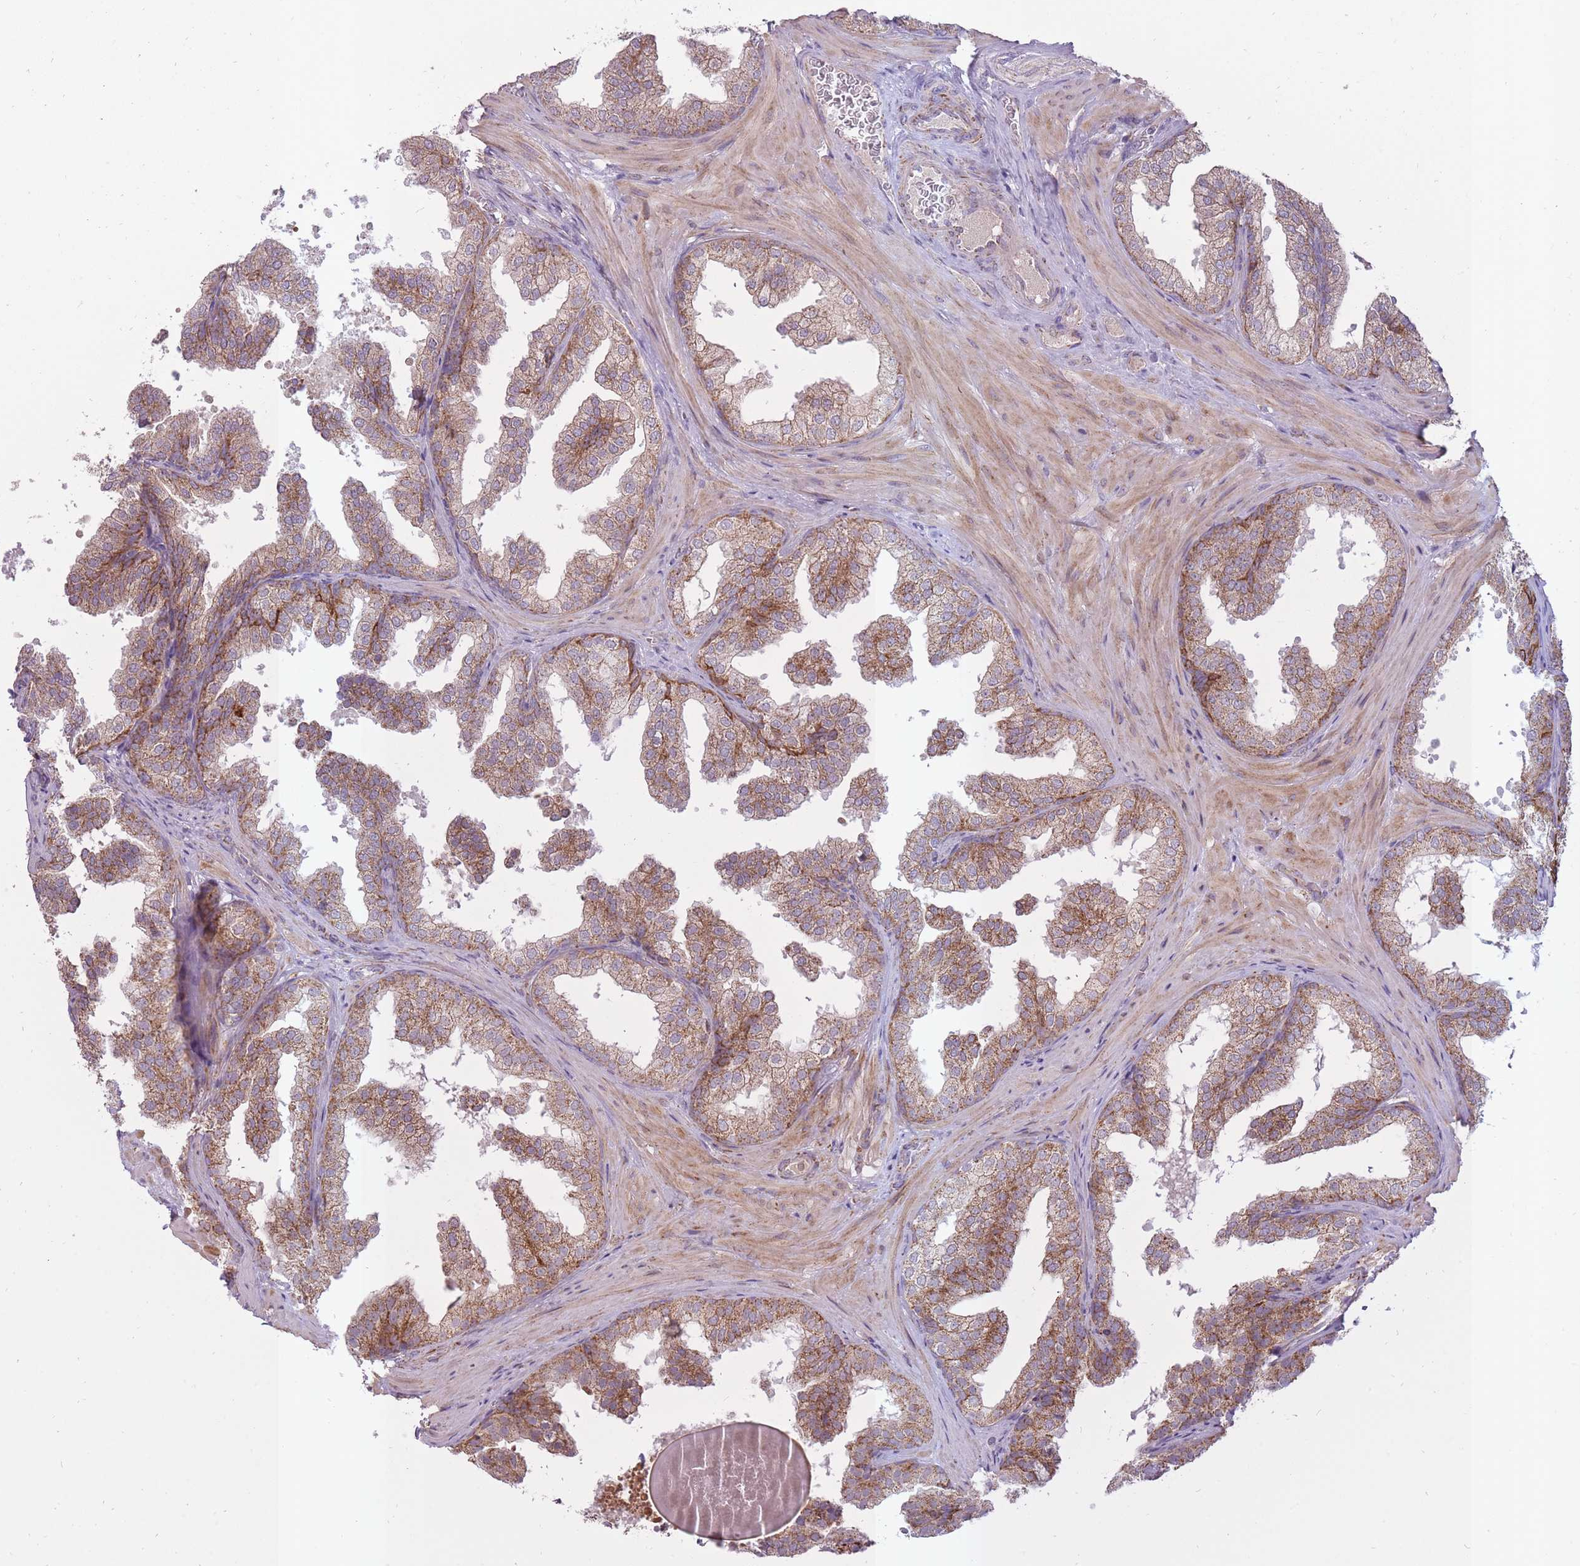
{"staining": {"intensity": "moderate", "quantity": ">75%", "location": "cytoplasmic/membranous"}, "tissue": "prostate", "cell_type": "Glandular cells", "image_type": "normal", "snomed": [{"axis": "morphology", "description": "Normal tissue, NOS"}, {"axis": "topography", "description": "Prostate"}], "caption": "Protein staining reveals moderate cytoplasmic/membranous staining in approximately >75% of glandular cells in benign prostate. (DAB IHC, brown staining for protein, blue staining for nuclei).", "gene": "LIN7C", "patient": {"sex": "male", "age": 37}}